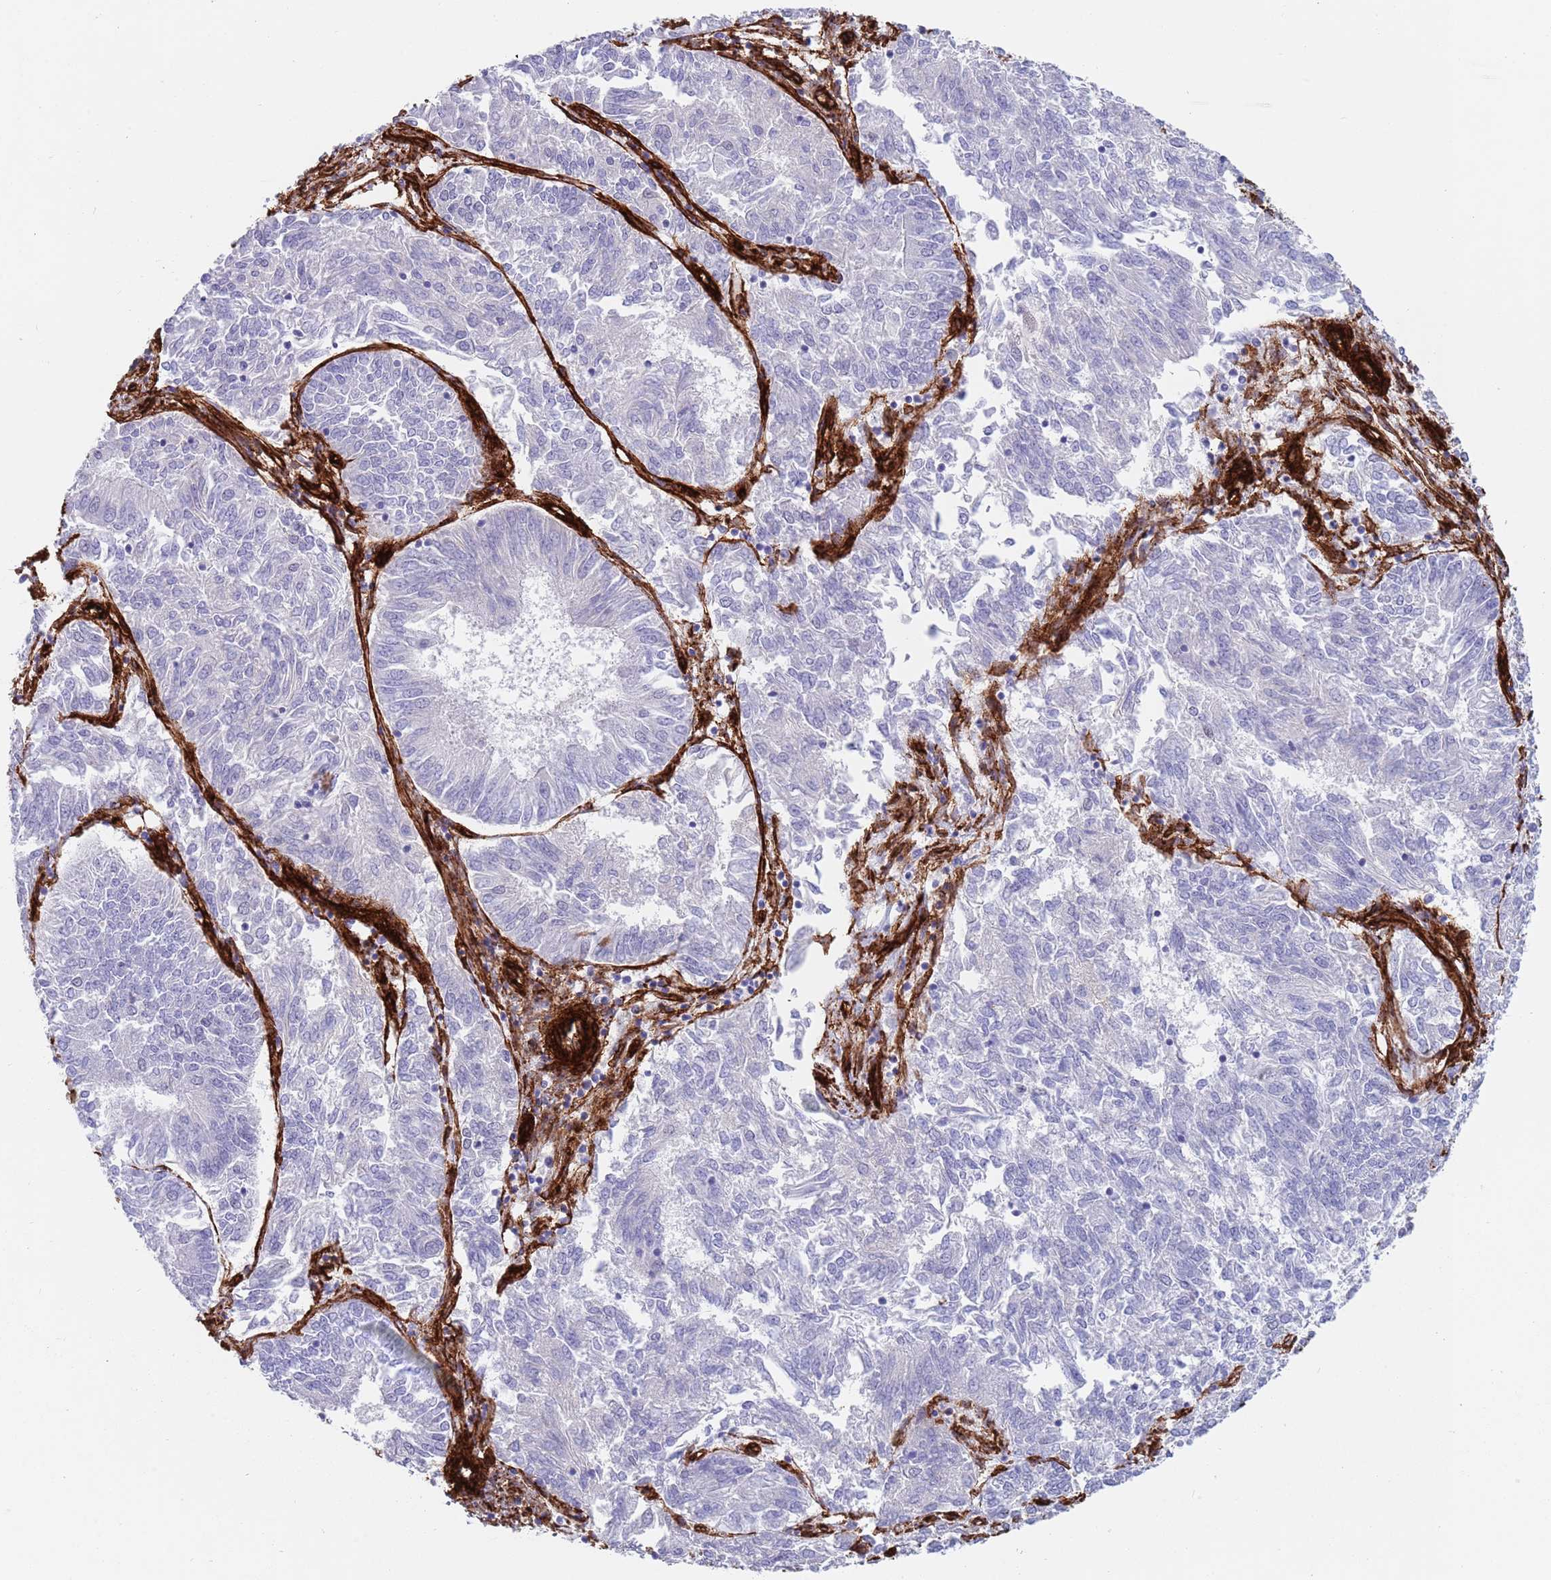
{"staining": {"intensity": "negative", "quantity": "none", "location": "none"}, "tissue": "endometrial cancer", "cell_type": "Tumor cells", "image_type": "cancer", "snomed": [{"axis": "morphology", "description": "Adenocarcinoma, NOS"}, {"axis": "topography", "description": "Endometrium"}], "caption": "There is no significant expression in tumor cells of endometrial cancer (adenocarcinoma).", "gene": "CAV2", "patient": {"sex": "female", "age": 58}}